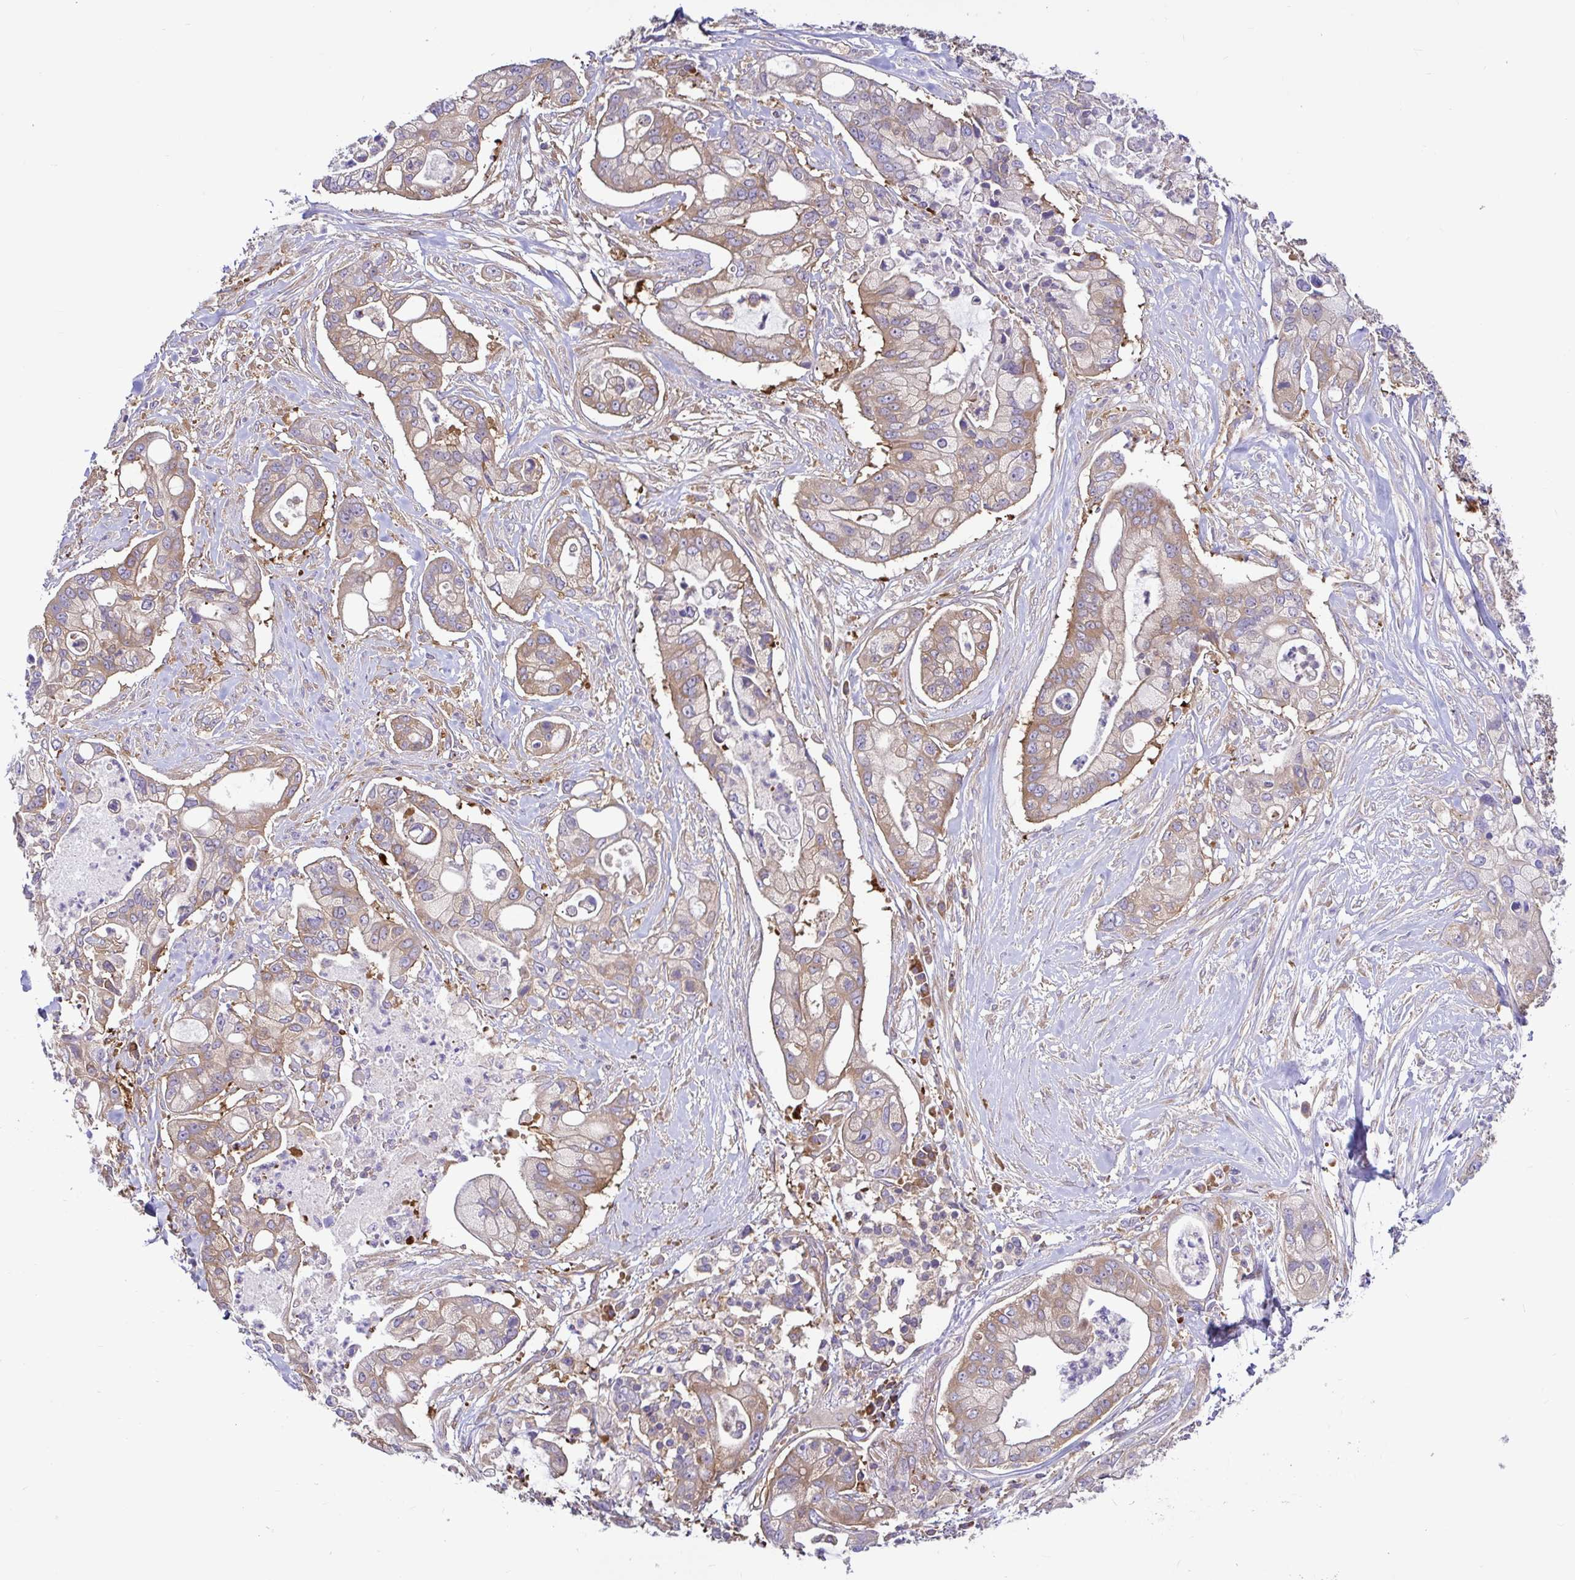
{"staining": {"intensity": "moderate", "quantity": ">75%", "location": "cytoplasmic/membranous"}, "tissue": "pancreatic cancer", "cell_type": "Tumor cells", "image_type": "cancer", "snomed": [{"axis": "morphology", "description": "Adenocarcinoma, NOS"}, {"axis": "topography", "description": "Pancreas"}], "caption": "Moderate cytoplasmic/membranous staining is appreciated in about >75% of tumor cells in adenocarcinoma (pancreatic).", "gene": "LARS1", "patient": {"sex": "female", "age": 69}}